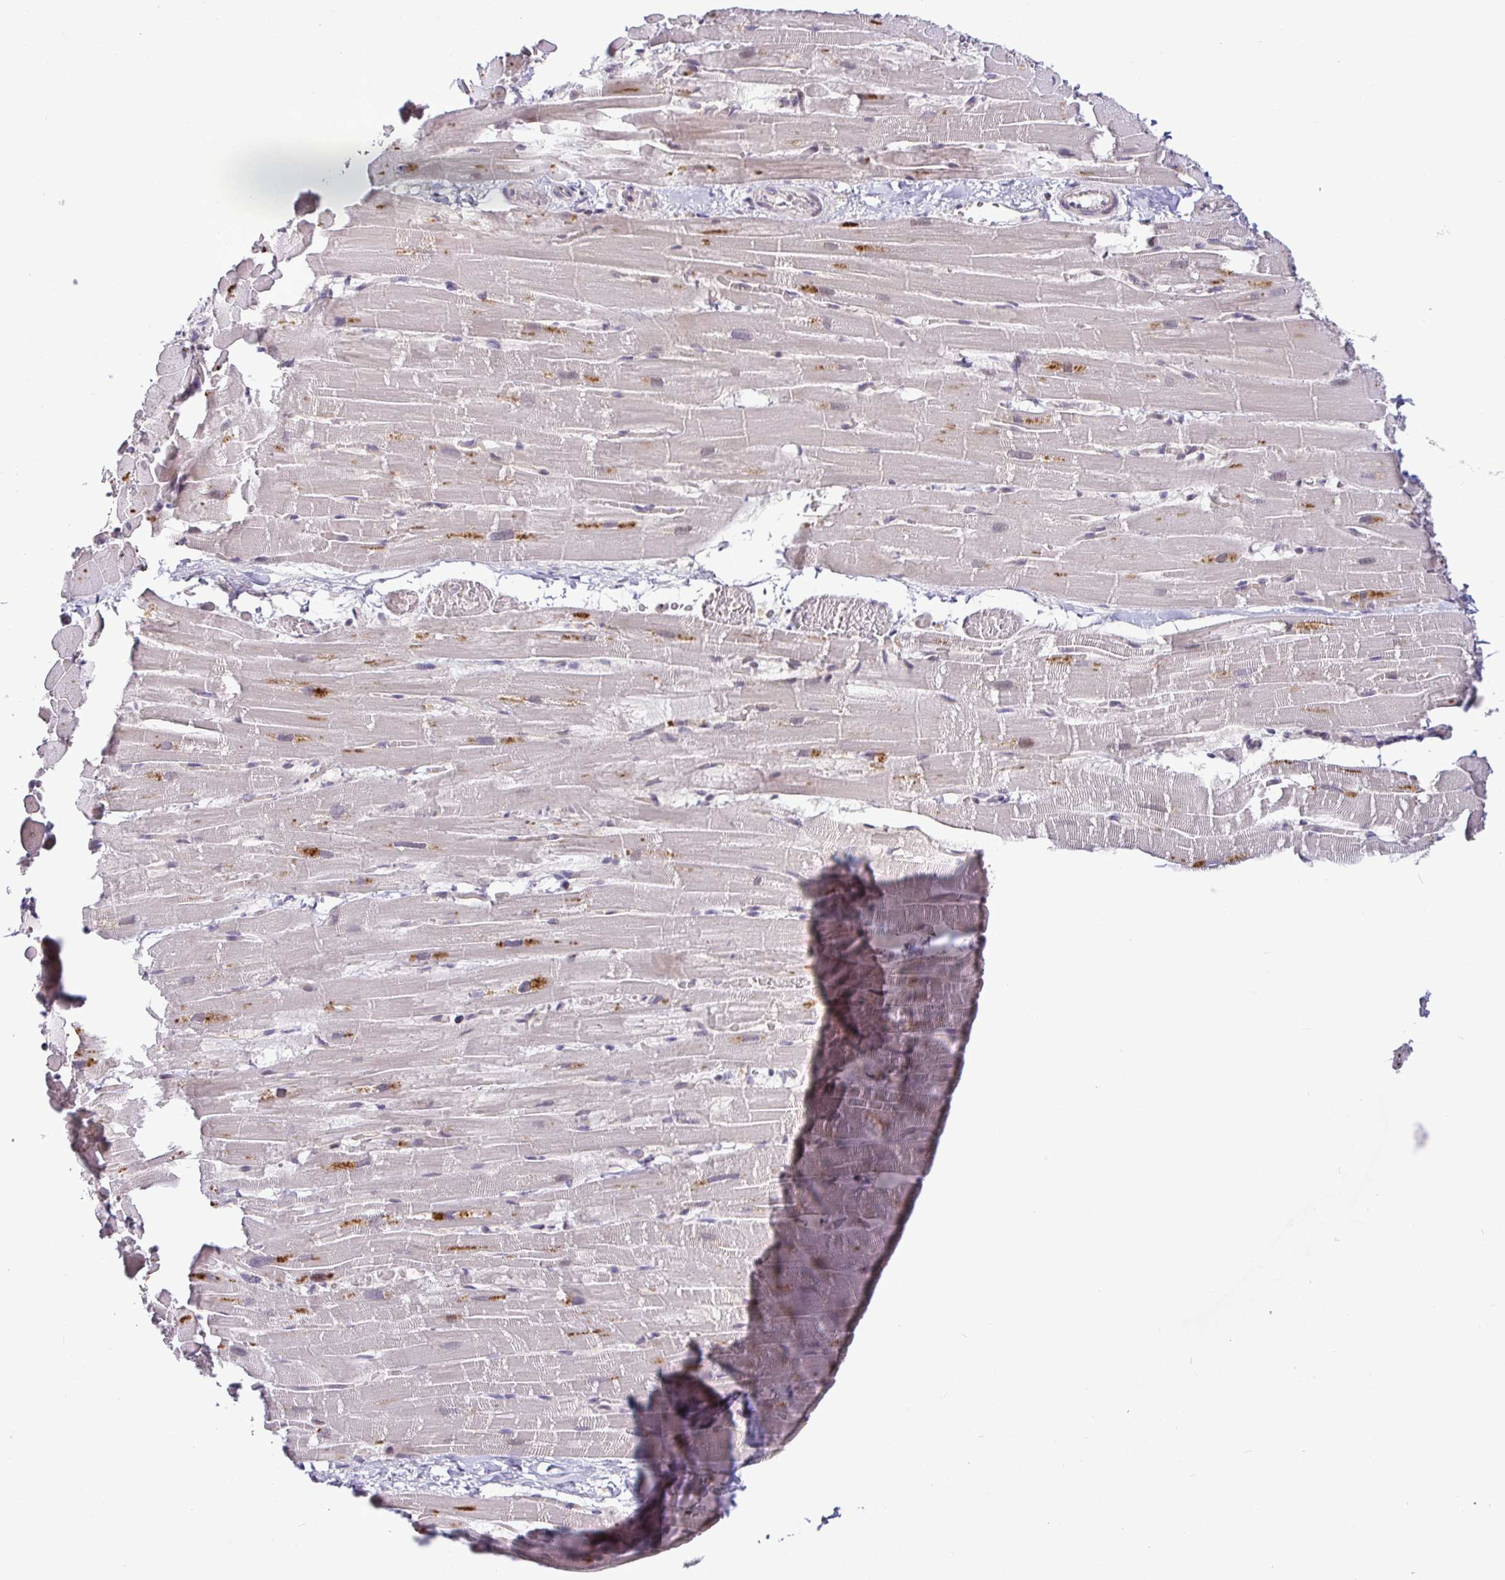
{"staining": {"intensity": "moderate", "quantity": "25%-75%", "location": "cytoplasmic/membranous"}, "tissue": "heart muscle", "cell_type": "Cardiomyocytes", "image_type": "normal", "snomed": [{"axis": "morphology", "description": "Normal tissue, NOS"}, {"axis": "topography", "description": "Heart"}], "caption": "Immunohistochemical staining of normal heart muscle displays 25%-75% levels of moderate cytoplasmic/membranous protein staining in approximately 25%-75% of cardiomyocytes.", "gene": "NUP188", "patient": {"sex": "male", "age": 37}}